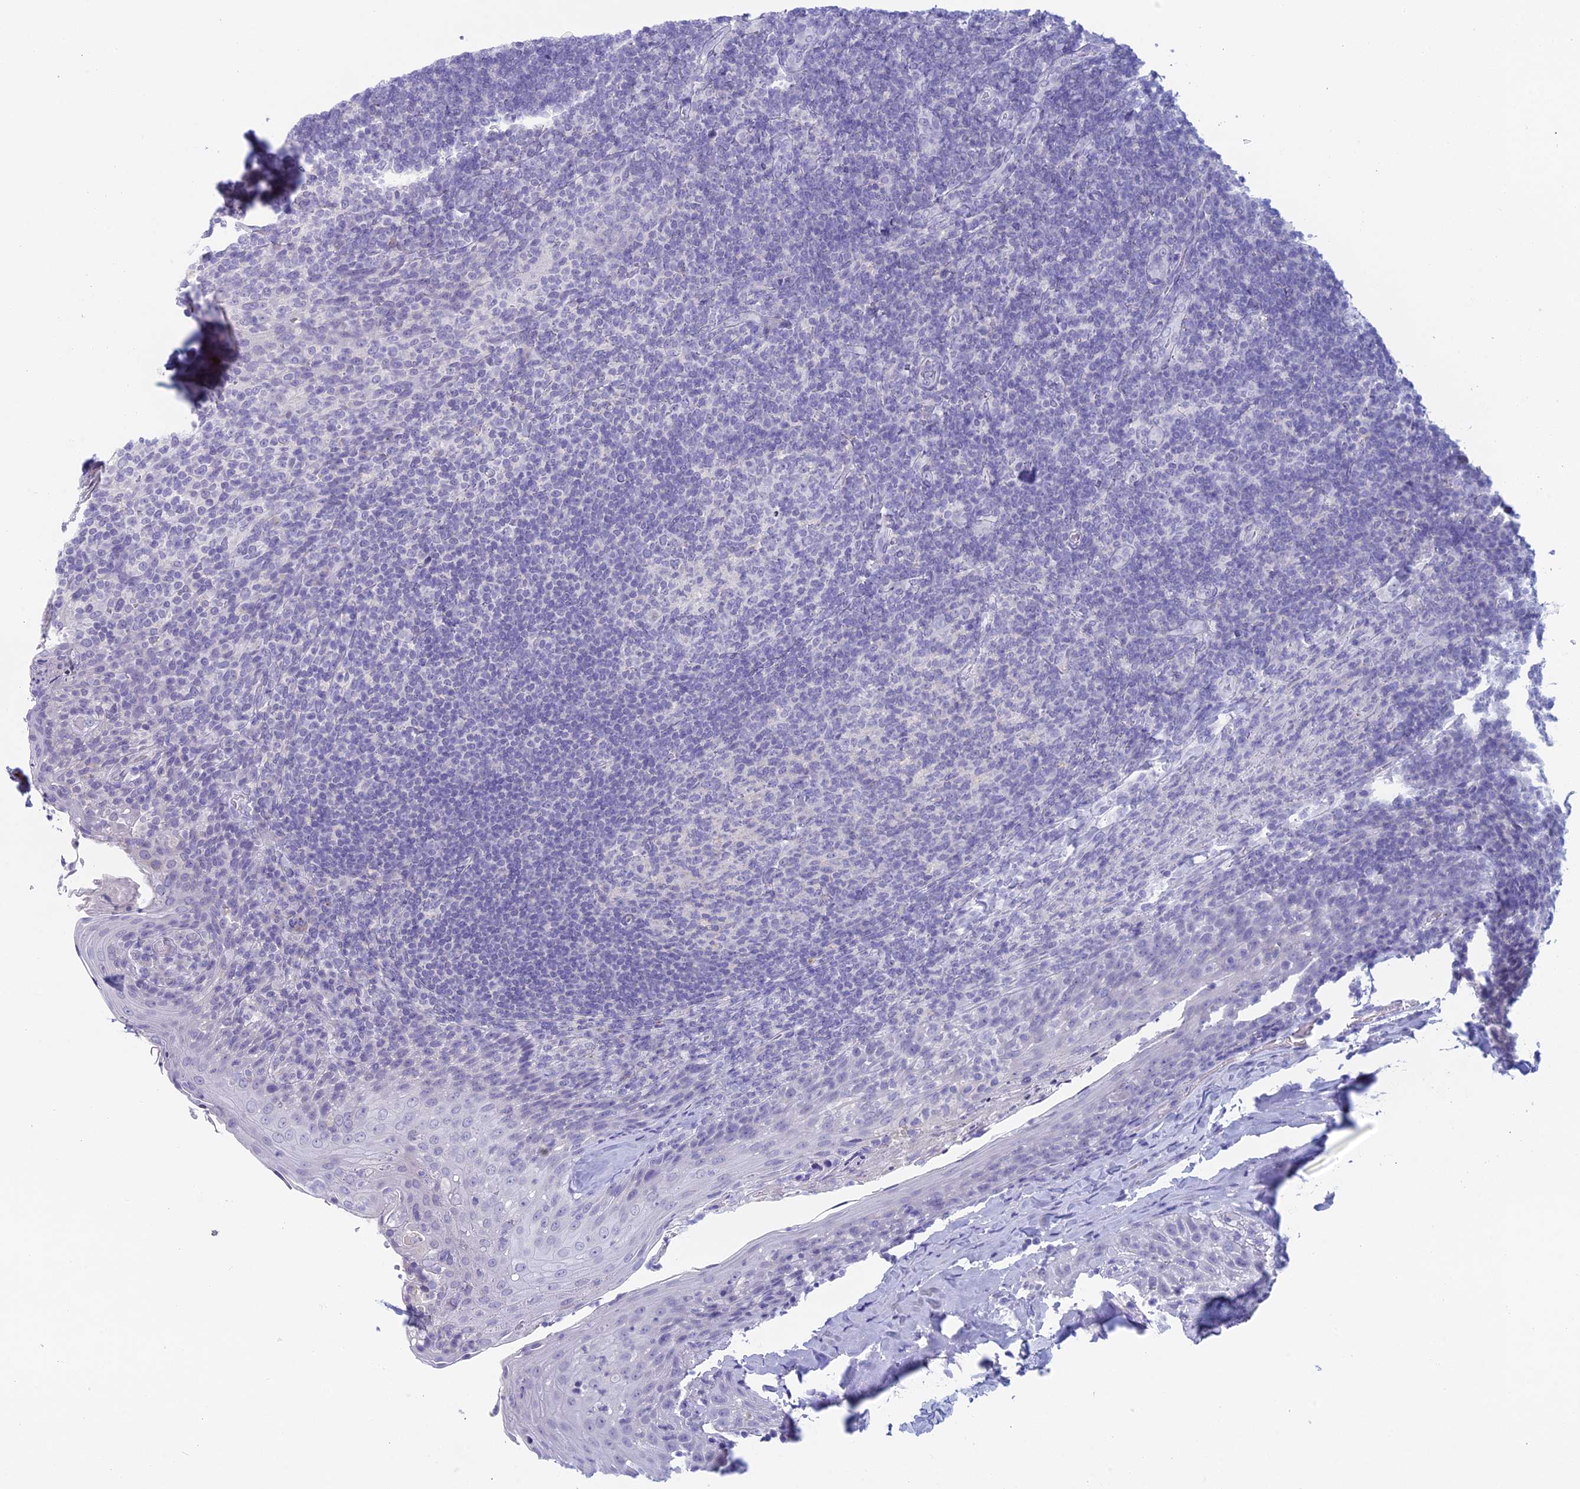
{"staining": {"intensity": "negative", "quantity": "none", "location": "none"}, "tissue": "tonsil", "cell_type": "Germinal center cells", "image_type": "normal", "snomed": [{"axis": "morphology", "description": "Normal tissue, NOS"}, {"axis": "topography", "description": "Tonsil"}], "caption": "DAB immunohistochemical staining of benign tonsil demonstrates no significant staining in germinal center cells. The staining was performed using DAB to visualize the protein expression in brown, while the nuclei were stained in blue with hematoxylin (Magnification: 20x).", "gene": "TMEM161B", "patient": {"sex": "female", "age": 10}}